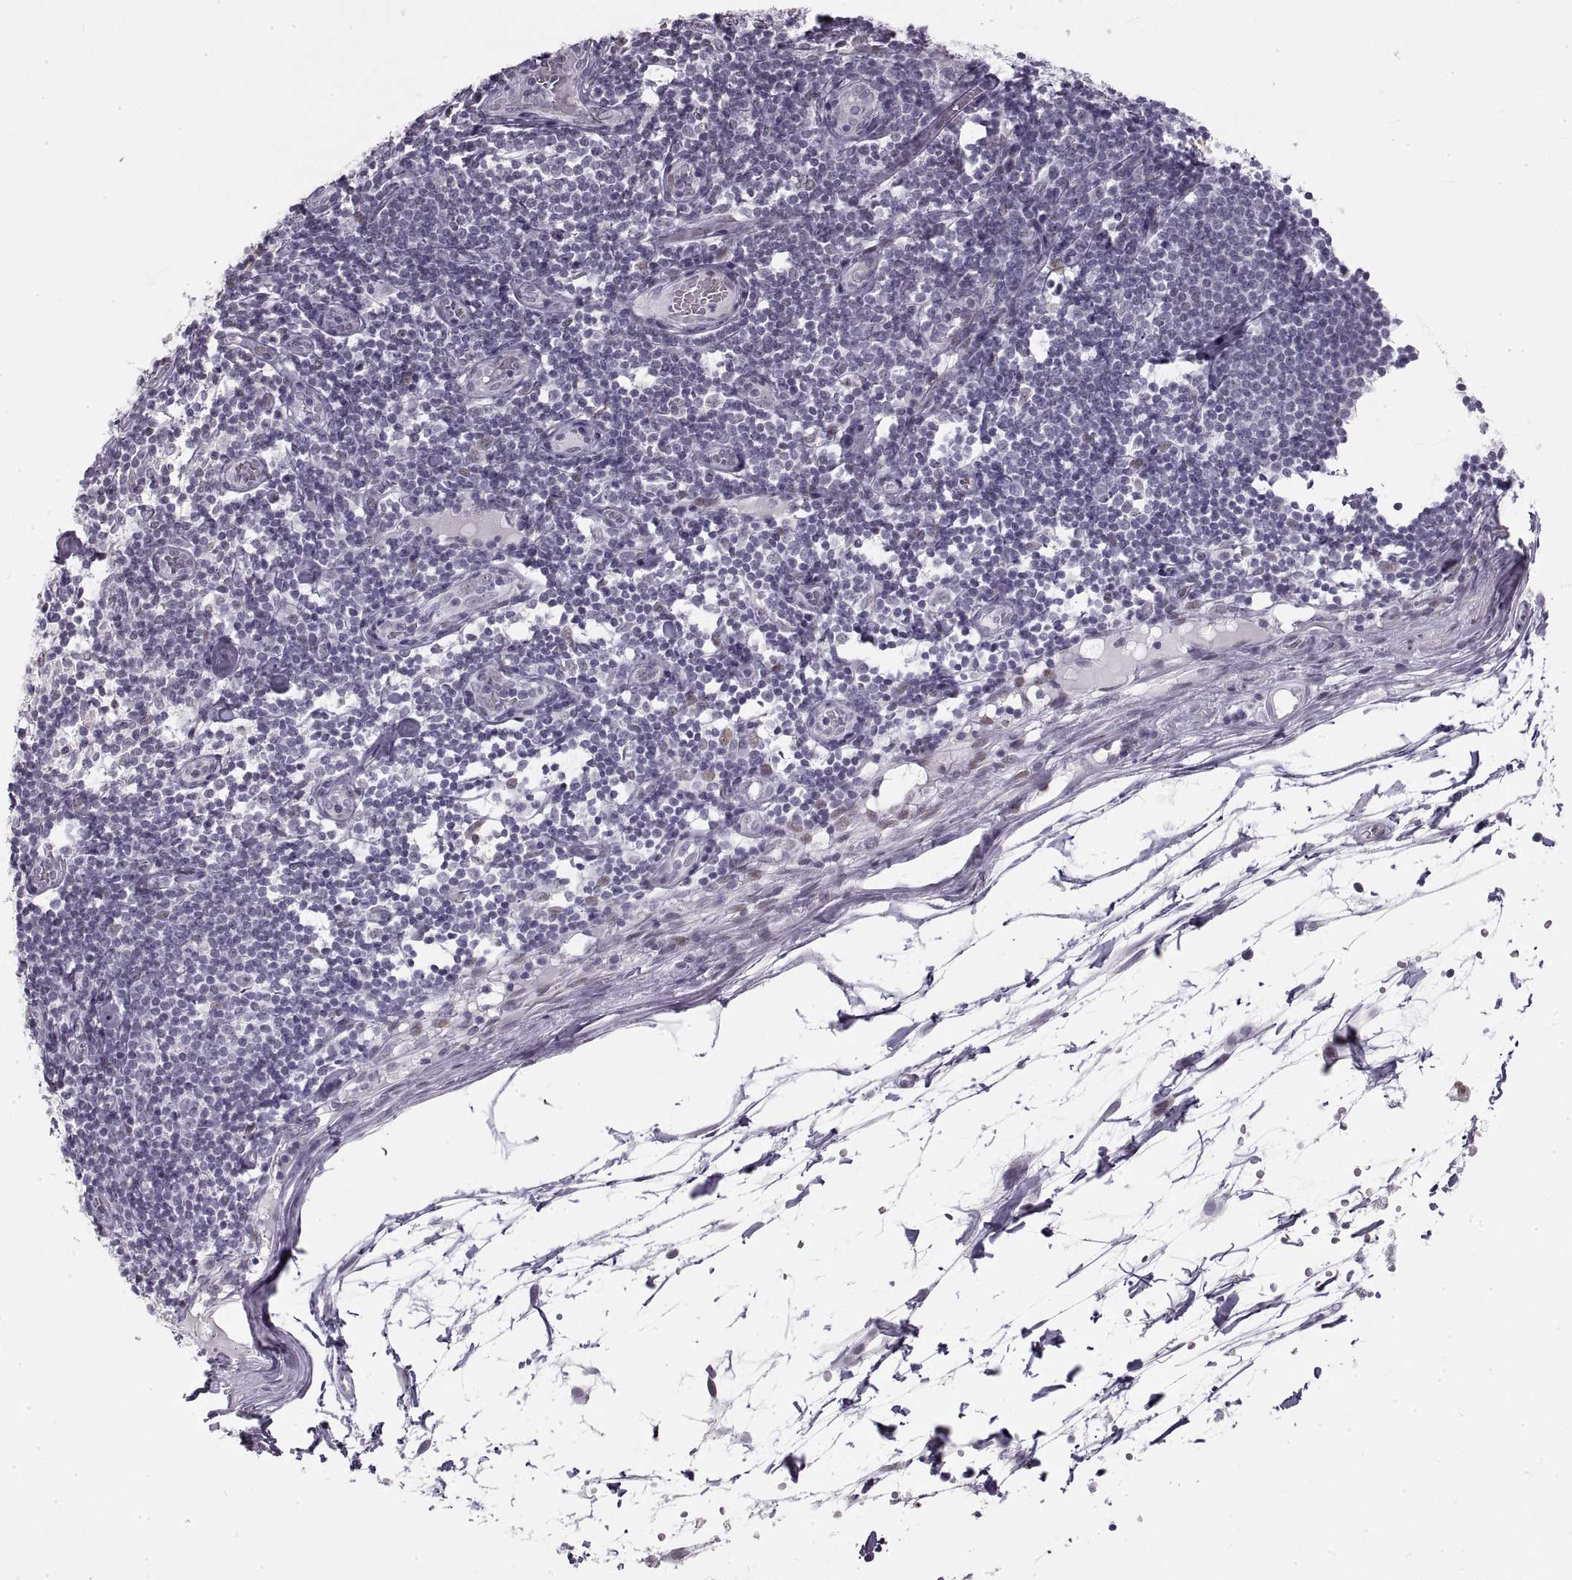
{"staining": {"intensity": "negative", "quantity": "none", "location": "none"}, "tissue": "melanoma", "cell_type": "Tumor cells", "image_type": "cancer", "snomed": [{"axis": "morphology", "description": "Malignant melanoma, Metastatic site"}, {"axis": "topography", "description": "Lymph node"}], "caption": "High power microscopy histopathology image of an IHC photomicrograph of malignant melanoma (metastatic site), revealing no significant expression in tumor cells.", "gene": "NANOS3", "patient": {"sex": "female", "age": 64}}